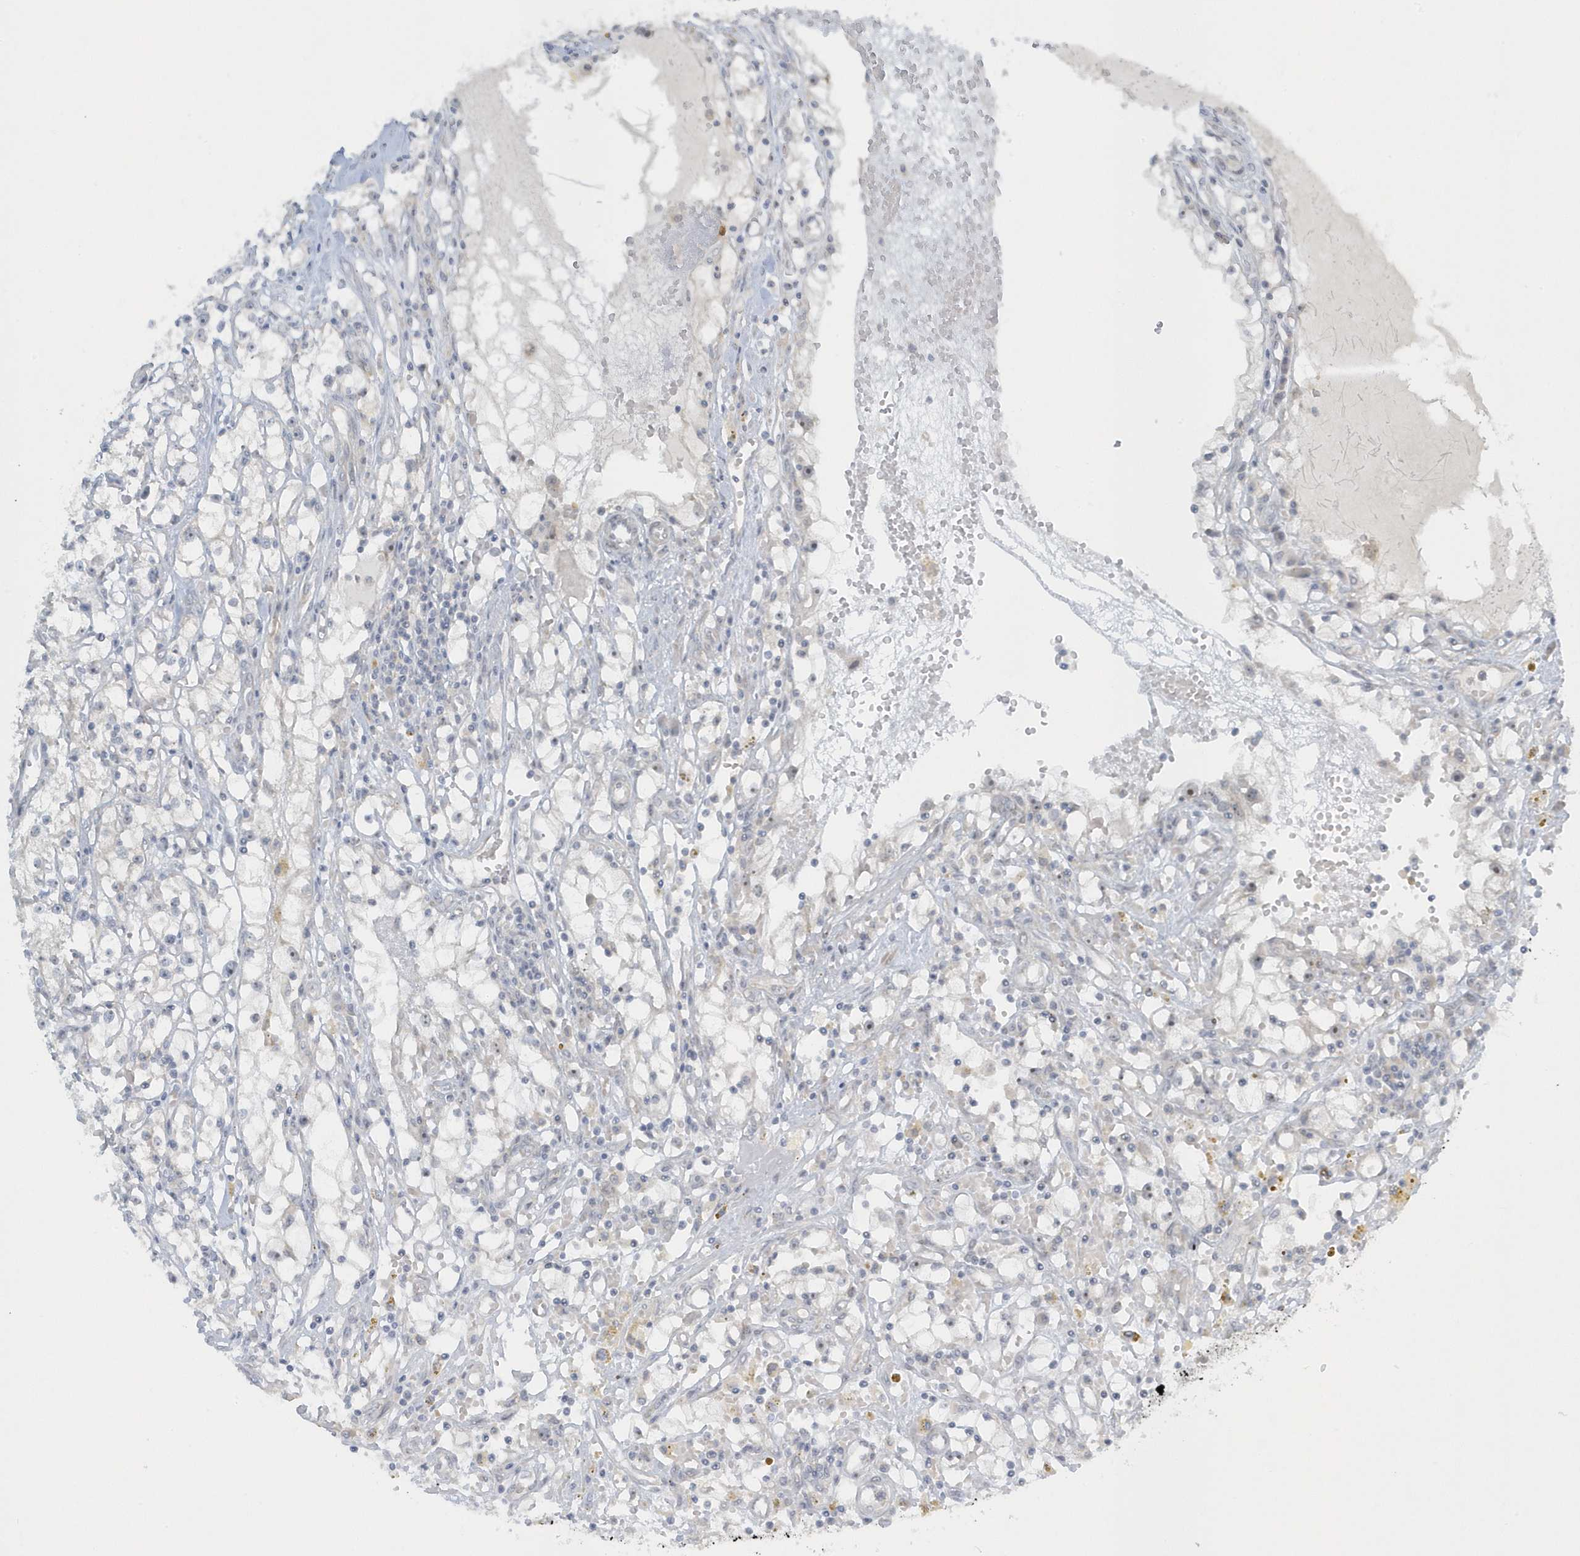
{"staining": {"intensity": "negative", "quantity": "none", "location": "none"}, "tissue": "renal cancer", "cell_type": "Tumor cells", "image_type": "cancer", "snomed": [{"axis": "morphology", "description": "Adenocarcinoma, NOS"}, {"axis": "topography", "description": "Kidney"}], "caption": "DAB immunohistochemical staining of human adenocarcinoma (renal) reveals no significant staining in tumor cells. The staining was performed using DAB (3,3'-diaminobenzidine) to visualize the protein expression in brown, while the nuclei were stained in blue with hematoxylin (Magnification: 20x).", "gene": "SCN3A", "patient": {"sex": "male", "age": 56}}